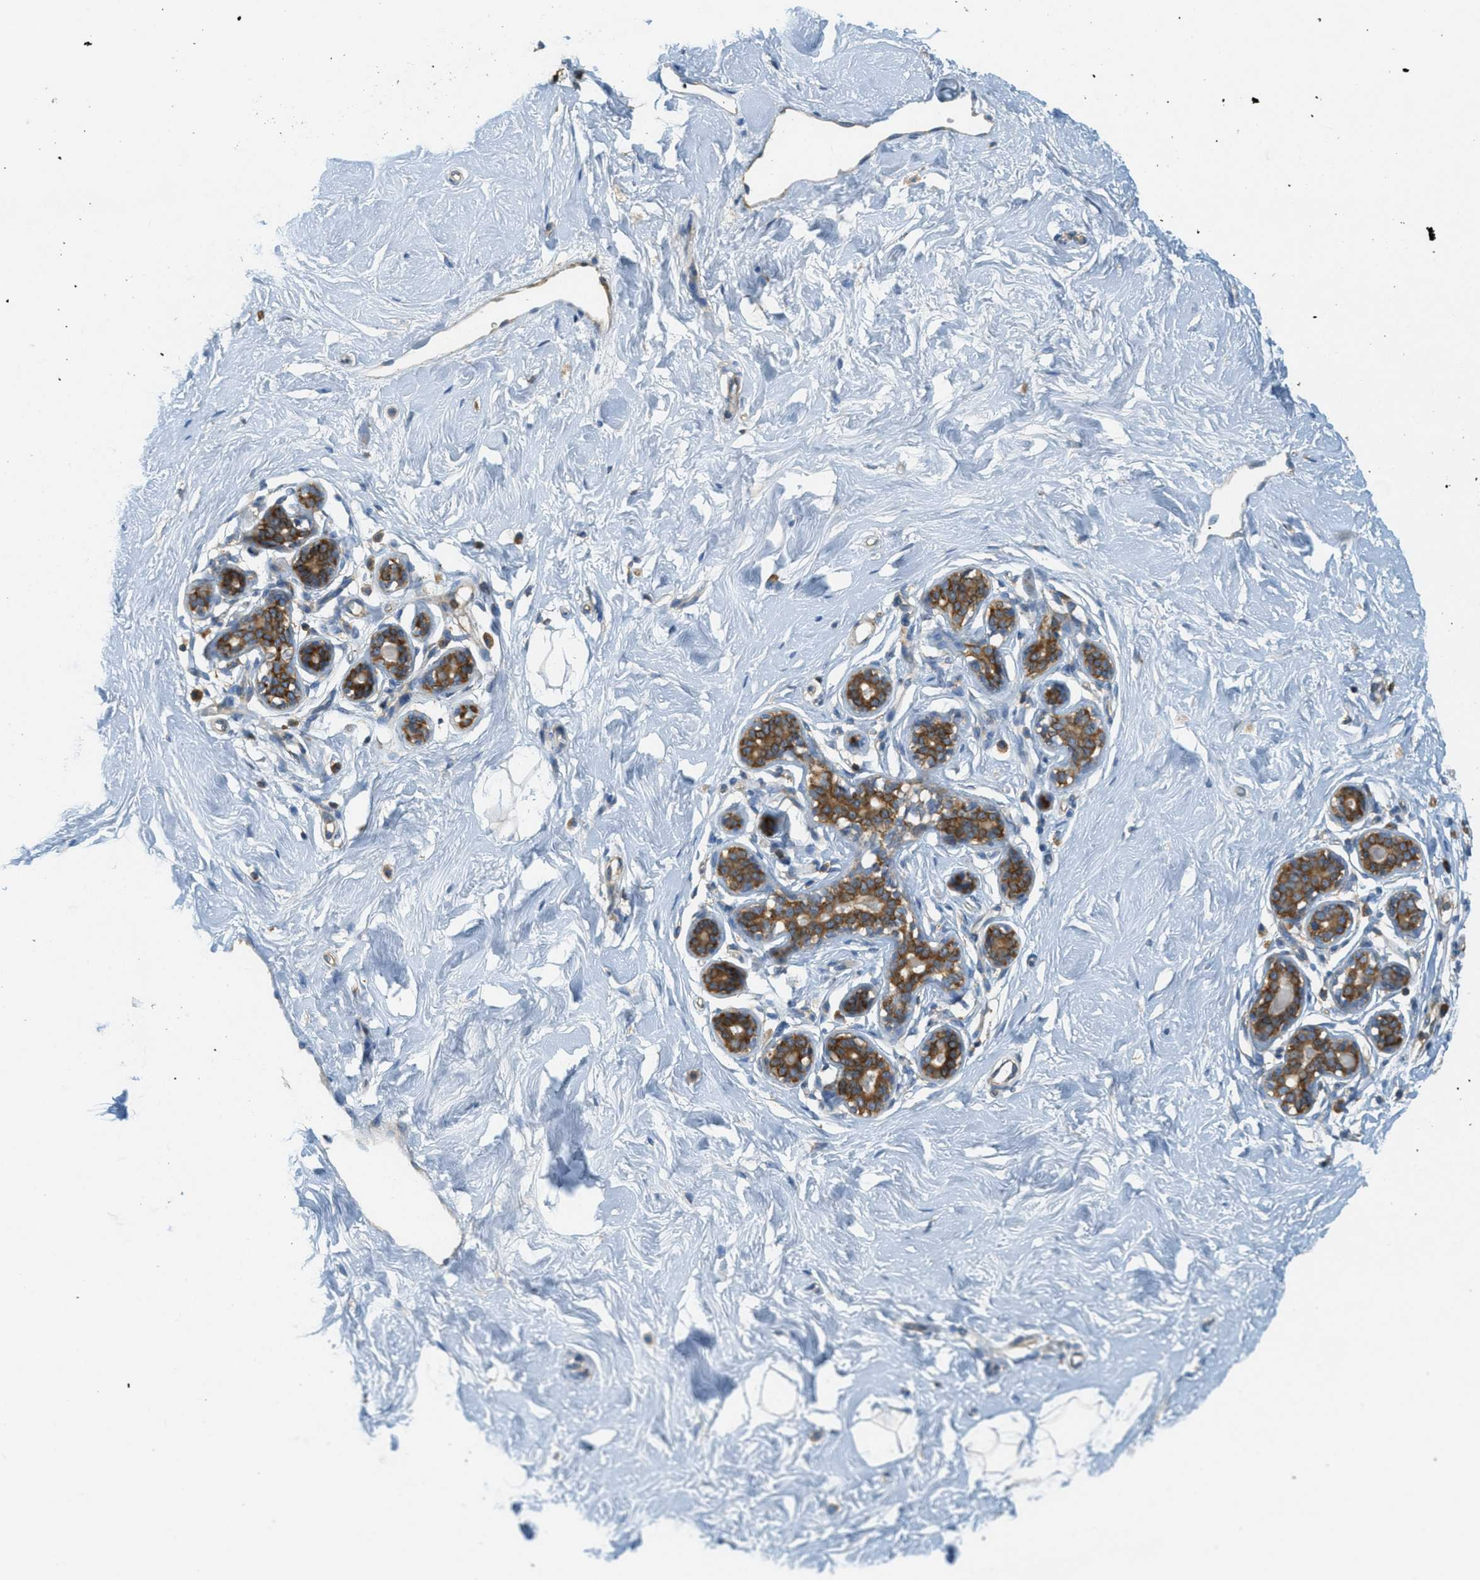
{"staining": {"intensity": "negative", "quantity": "none", "location": "none"}, "tissue": "breast", "cell_type": "Adipocytes", "image_type": "normal", "snomed": [{"axis": "morphology", "description": "Normal tissue, NOS"}, {"axis": "topography", "description": "Breast"}], "caption": "This is a histopathology image of immunohistochemistry staining of unremarkable breast, which shows no expression in adipocytes.", "gene": "ABCF1", "patient": {"sex": "female", "age": 23}}